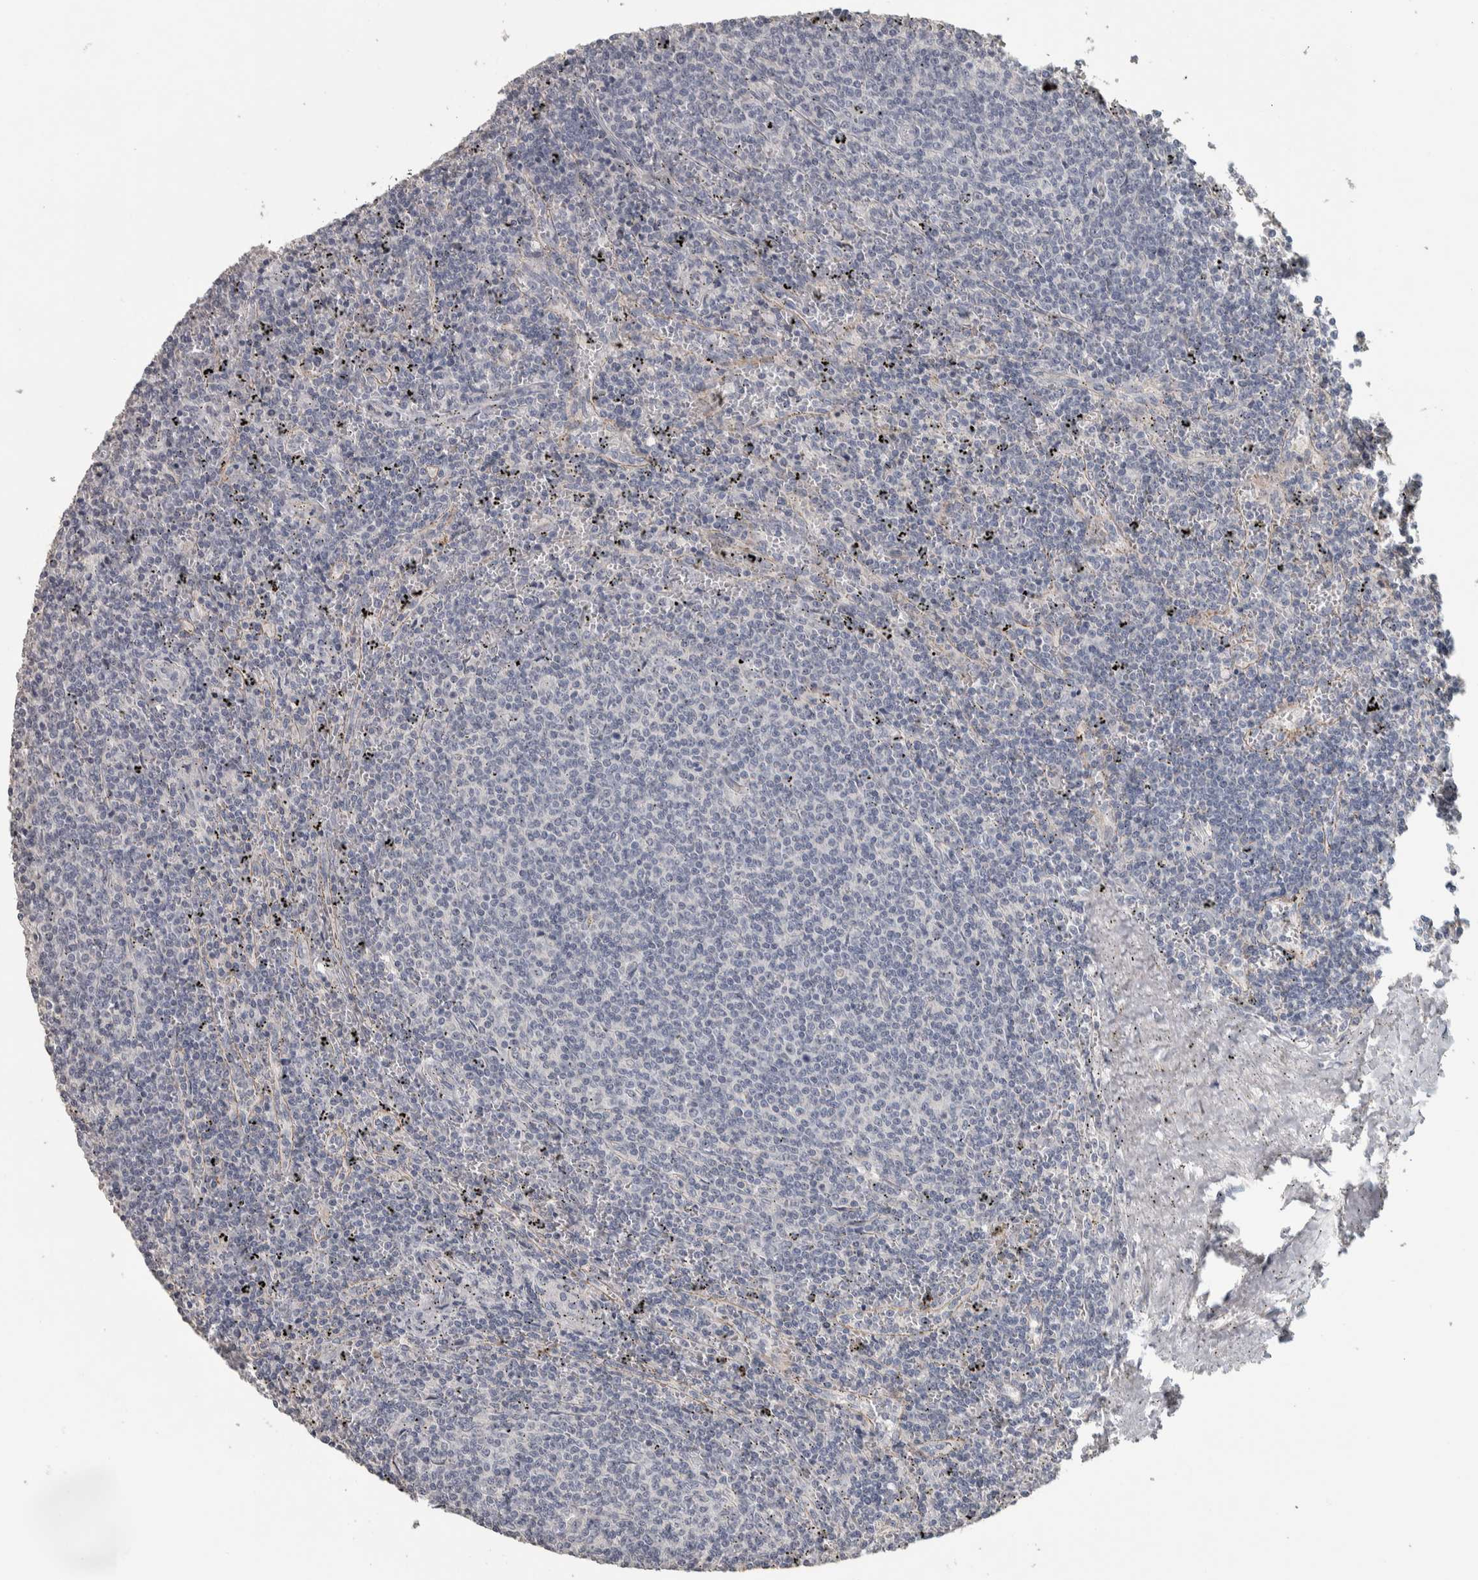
{"staining": {"intensity": "negative", "quantity": "none", "location": "none"}, "tissue": "lymphoma", "cell_type": "Tumor cells", "image_type": "cancer", "snomed": [{"axis": "morphology", "description": "Malignant lymphoma, non-Hodgkin's type, Low grade"}, {"axis": "topography", "description": "Spleen"}], "caption": "This histopathology image is of lymphoma stained with immunohistochemistry (IHC) to label a protein in brown with the nuclei are counter-stained blue. There is no expression in tumor cells.", "gene": "DCAF10", "patient": {"sex": "female", "age": 50}}